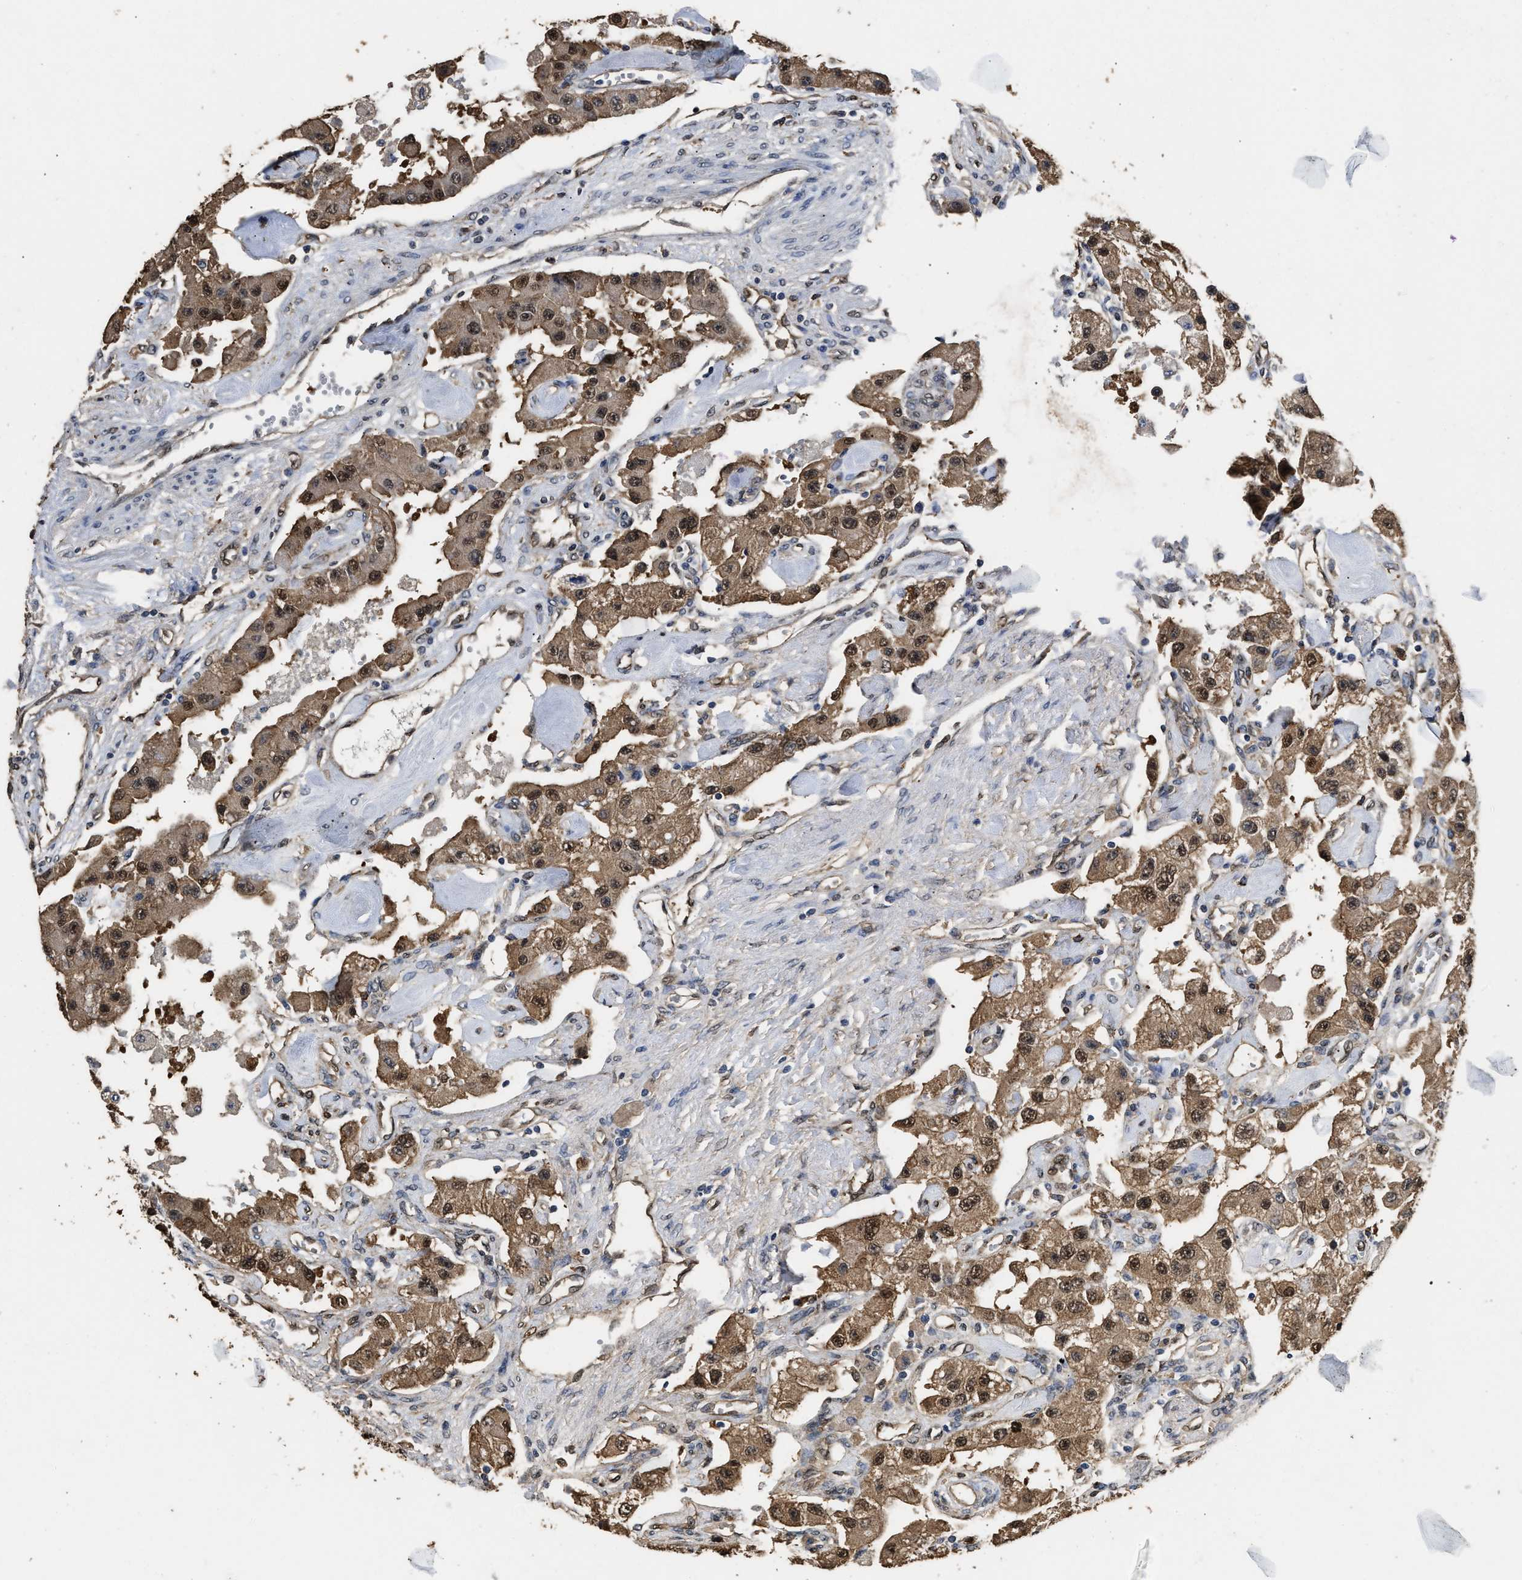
{"staining": {"intensity": "moderate", "quantity": ">75%", "location": "cytoplasmic/membranous,nuclear"}, "tissue": "carcinoid", "cell_type": "Tumor cells", "image_type": "cancer", "snomed": [{"axis": "morphology", "description": "Carcinoid, malignant, NOS"}, {"axis": "topography", "description": "Pancreas"}], "caption": "High-magnification brightfield microscopy of malignant carcinoid stained with DAB (brown) and counterstained with hematoxylin (blue). tumor cells exhibit moderate cytoplasmic/membranous and nuclear staining is appreciated in approximately>75% of cells. (brown staining indicates protein expression, while blue staining denotes nuclei).", "gene": "YWHAE", "patient": {"sex": "male", "age": 41}}